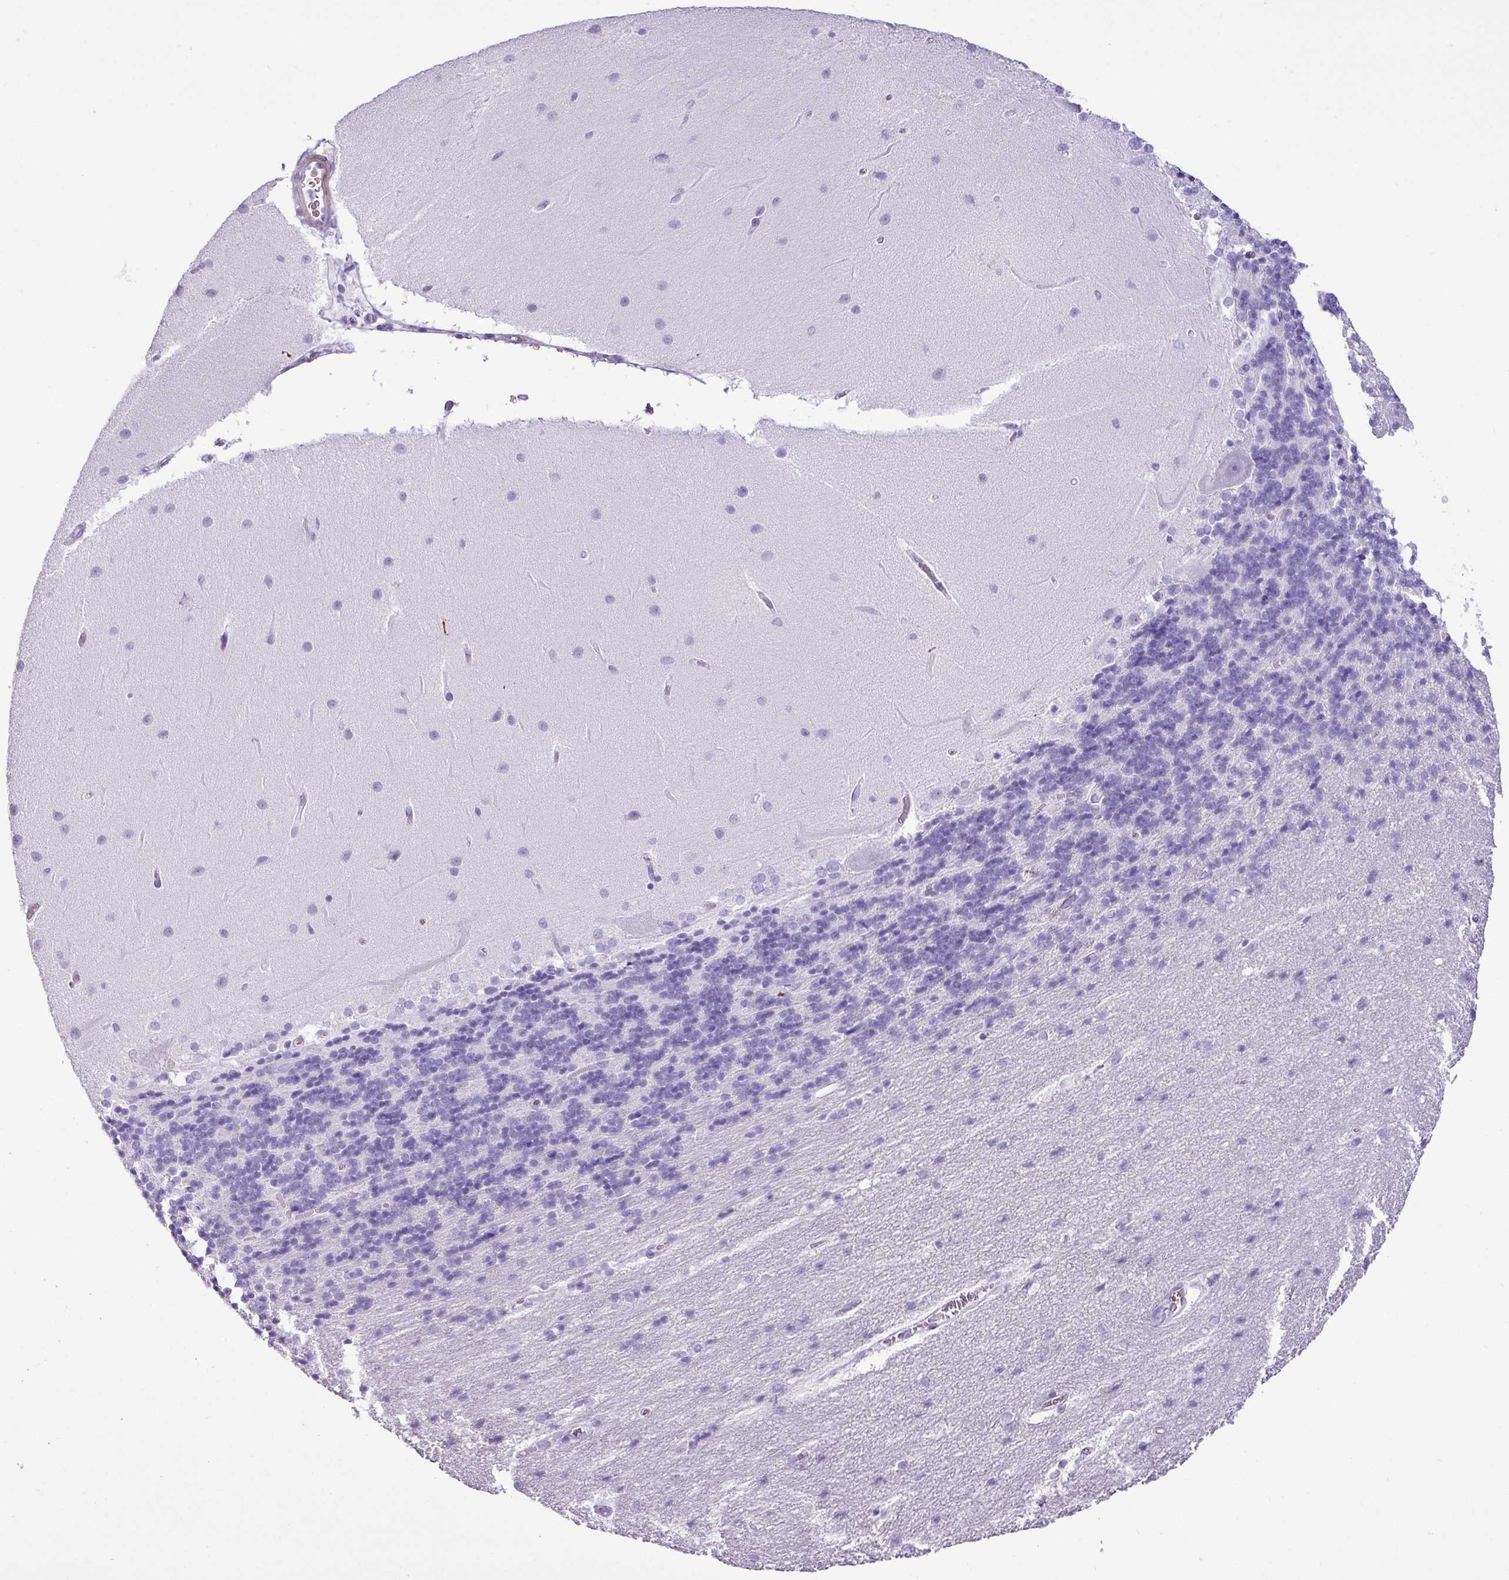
{"staining": {"intensity": "negative", "quantity": "none", "location": "none"}, "tissue": "cerebellum", "cell_type": "Cells in granular layer", "image_type": "normal", "snomed": [{"axis": "morphology", "description": "Normal tissue, NOS"}, {"axis": "topography", "description": "Cerebellum"}], "caption": "An image of cerebellum stained for a protein exhibits no brown staining in cells in granular layer.", "gene": "ZSCAN5A", "patient": {"sex": "female", "age": 54}}